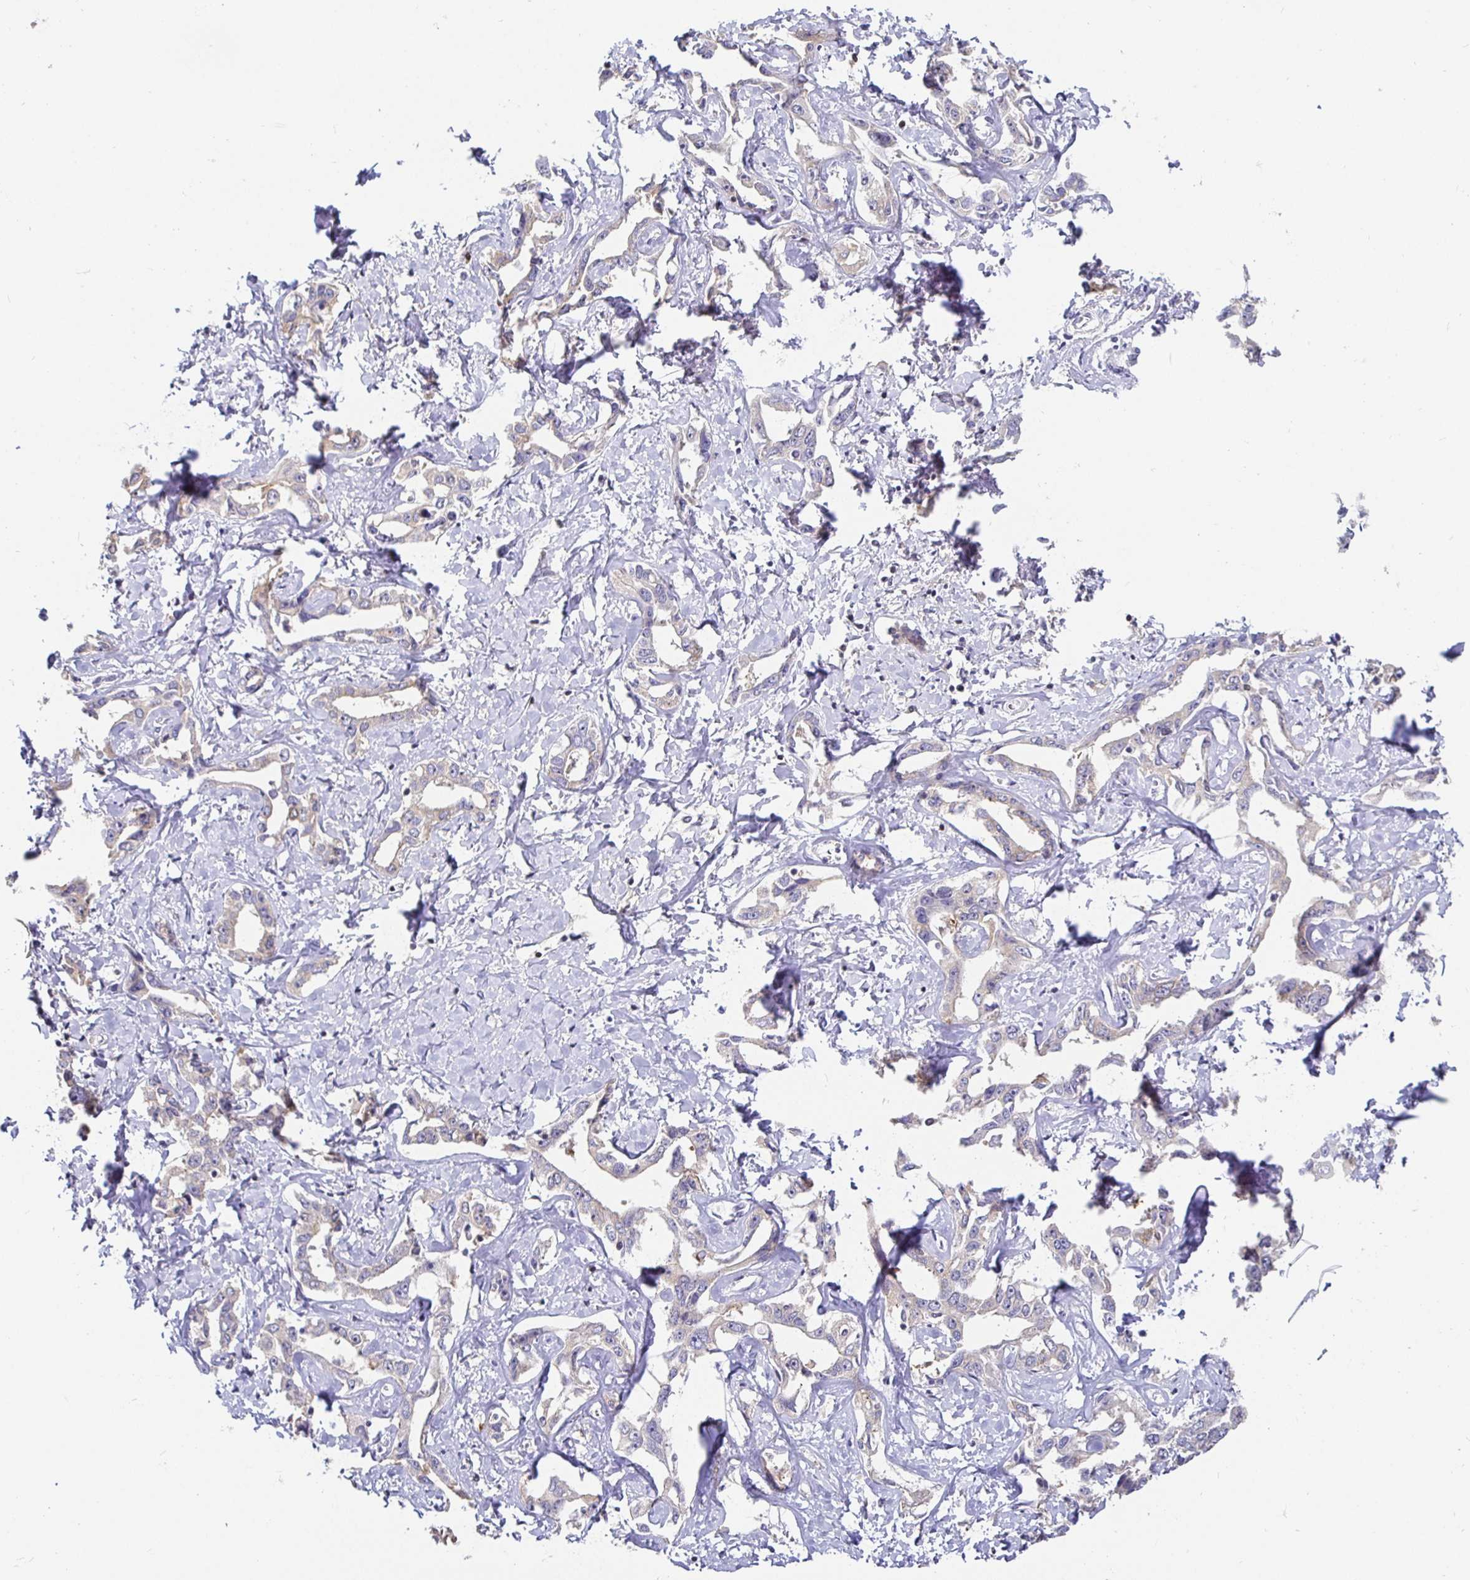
{"staining": {"intensity": "weak", "quantity": "<25%", "location": "cytoplasmic/membranous"}, "tissue": "liver cancer", "cell_type": "Tumor cells", "image_type": "cancer", "snomed": [{"axis": "morphology", "description": "Cholangiocarcinoma"}, {"axis": "topography", "description": "Liver"}], "caption": "This is an immunohistochemistry (IHC) histopathology image of liver cholangiocarcinoma. There is no staining in tumor cells.", "gene": "SATB1", "patient": {"sex": "male", "age": 59}}